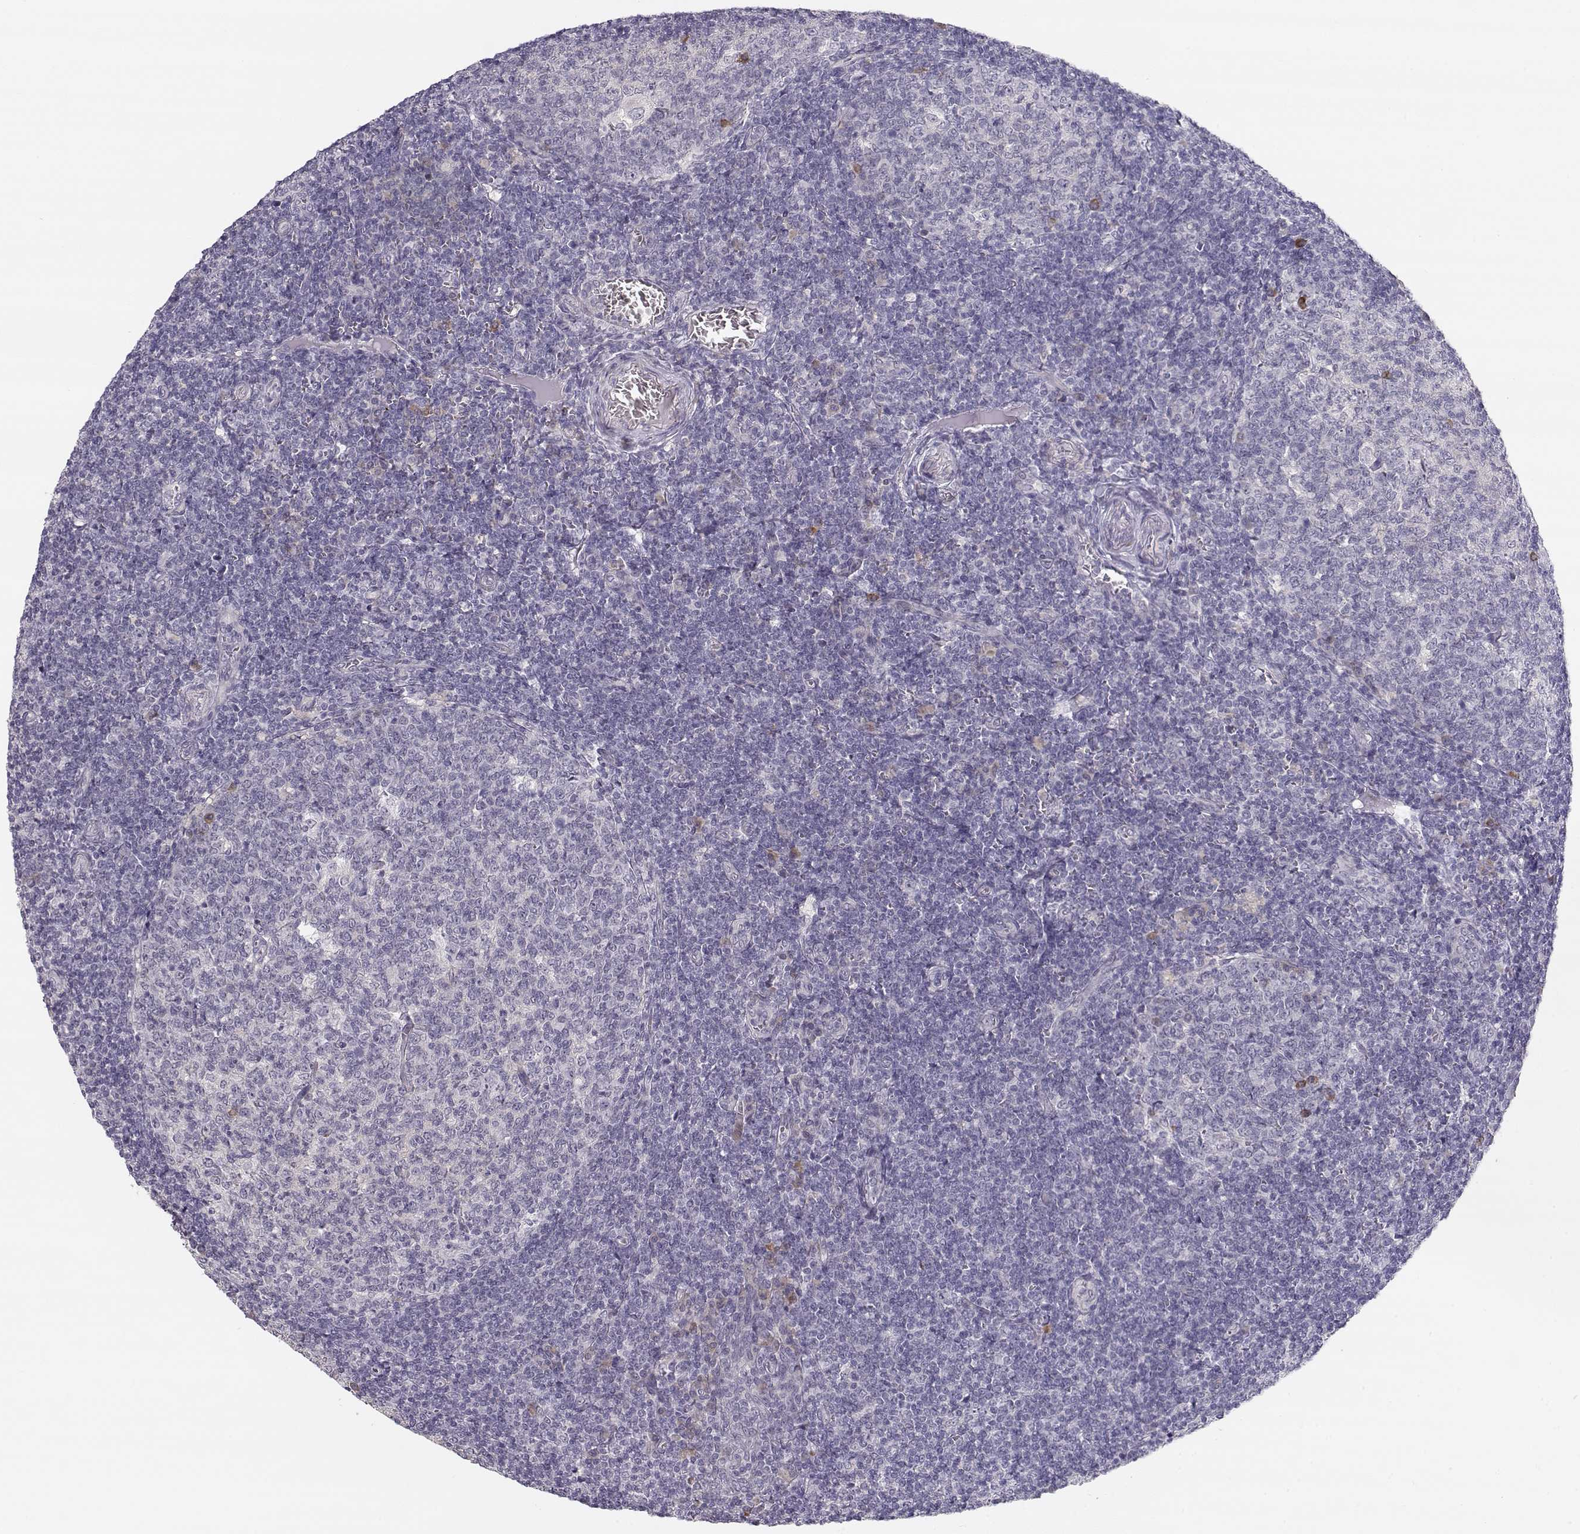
{"staining": {"intensity": "weak", "quantity": "<25%", "location": "cytoplasmic/membranous"}, "tissue": "tonsil", "cell_type": "Germinal center cells", "image_type": "normal", "snomed": [{"axis": "morphology", "description": "Normal tissue, NOS"}, {"axis": "topography", "description": "Tonsil"}], "caption": "Immunohistochemistry (IHC) of benign tonsil shows no expression in germinal center cells. (DAB immunohistochemistry (IHC), high magnification).", "gene": "TTC26", "patient": {"sex": "female", "age": 12}}